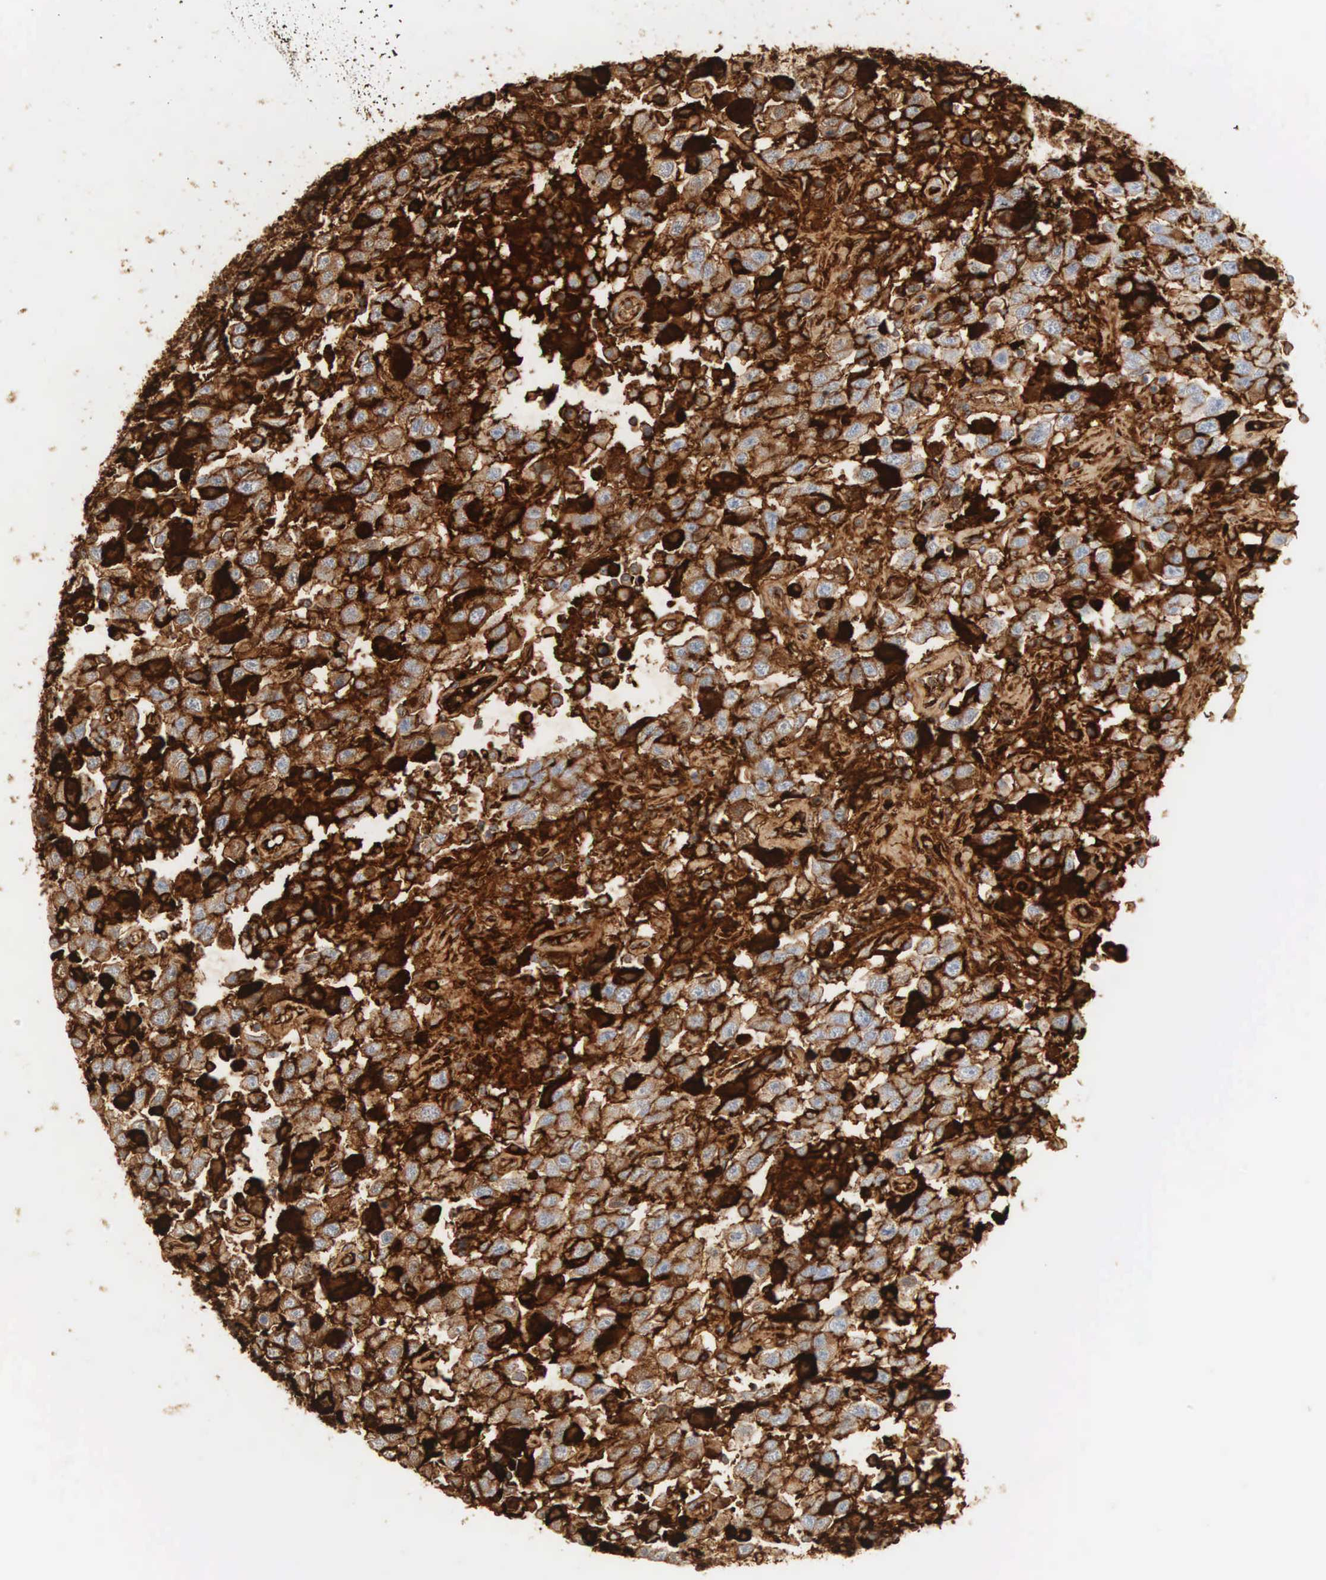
{"staining": {"intensity": "strong", "quantity": ">75%", "location": "cytoplasmic/membranous"}, "tissue": "testis cancer", "cell_type": "Tumor cells", "image_type": "cancer", "snomed": [{"axis": "morphology", "description": "Seminoma, NOS"}, {"axis": "topography", "description": "Testis"}], "caption": "DAB (3,3'-diaminobenzidine) immunohistochemical staining of testis cancer (seminoma) exhibits strong cytoplasmic/membranous protein staining in about >75% of tumor cells.", "gene": "IGLC3", "patient": {"sex": "male", "age": 41}}